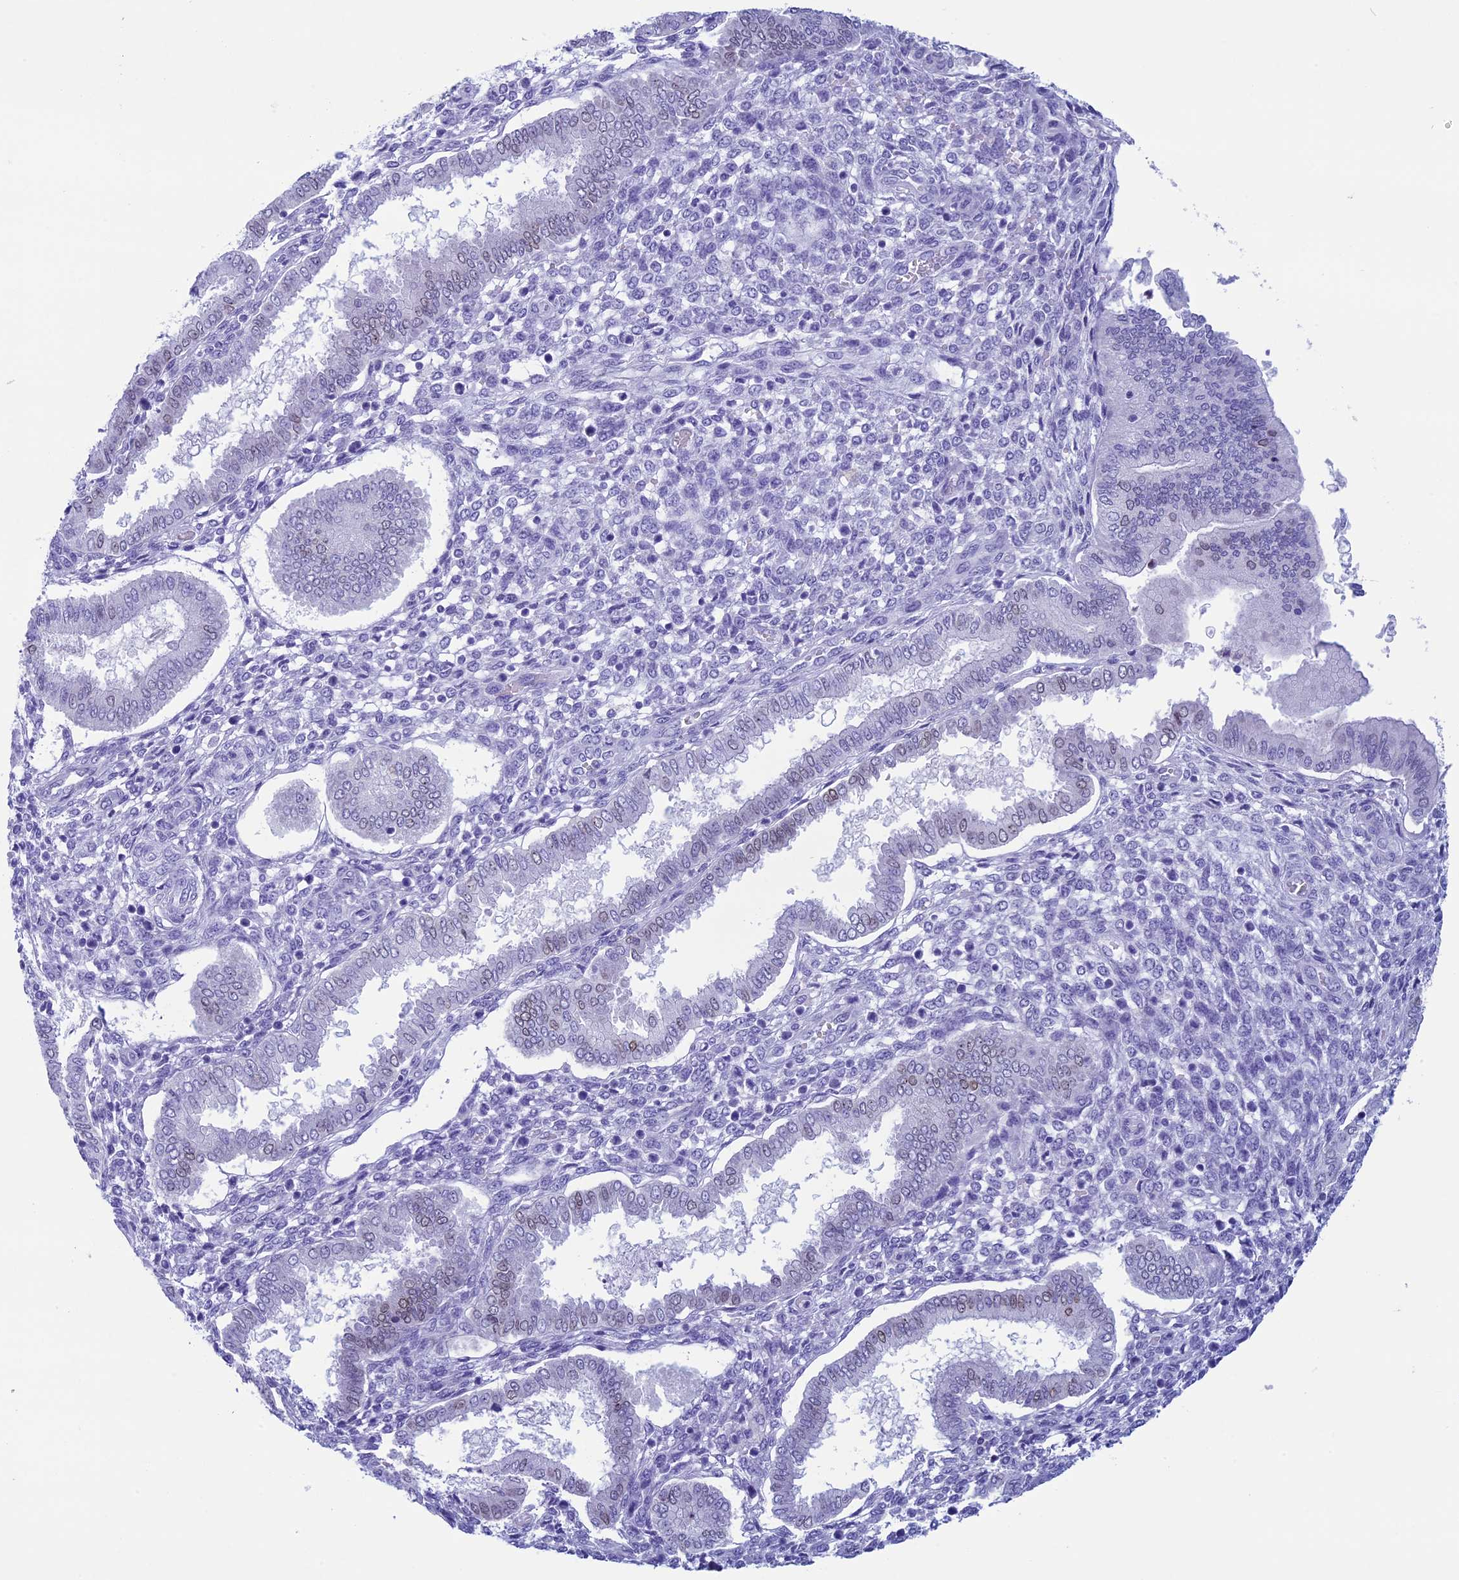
{"staining": {"intensity": "negative", "quantity": "none", "location": "none"}, "tissue": "endometrium", "cell_type": "Cells in endometrial stroma", "image_type": "normal", "snomed": [{"axis": "morphology", "description": "Normal tissue, NOS"}, {"axis": "topography", "description": "Endometrium"}], "caption": "Normal endometrium was stained to show a protein in brown. There is no significant staining in cells in endometrial stroma. Brightfield microscopy of immunohistochemistry (IHC) stained with DAB (3,3'-diaminobenzidine) (brown) and hematoxylin (blue), captured at high magnification.", "gene": "FAM169A", "patient": {"sex": "female", "age": 24}}